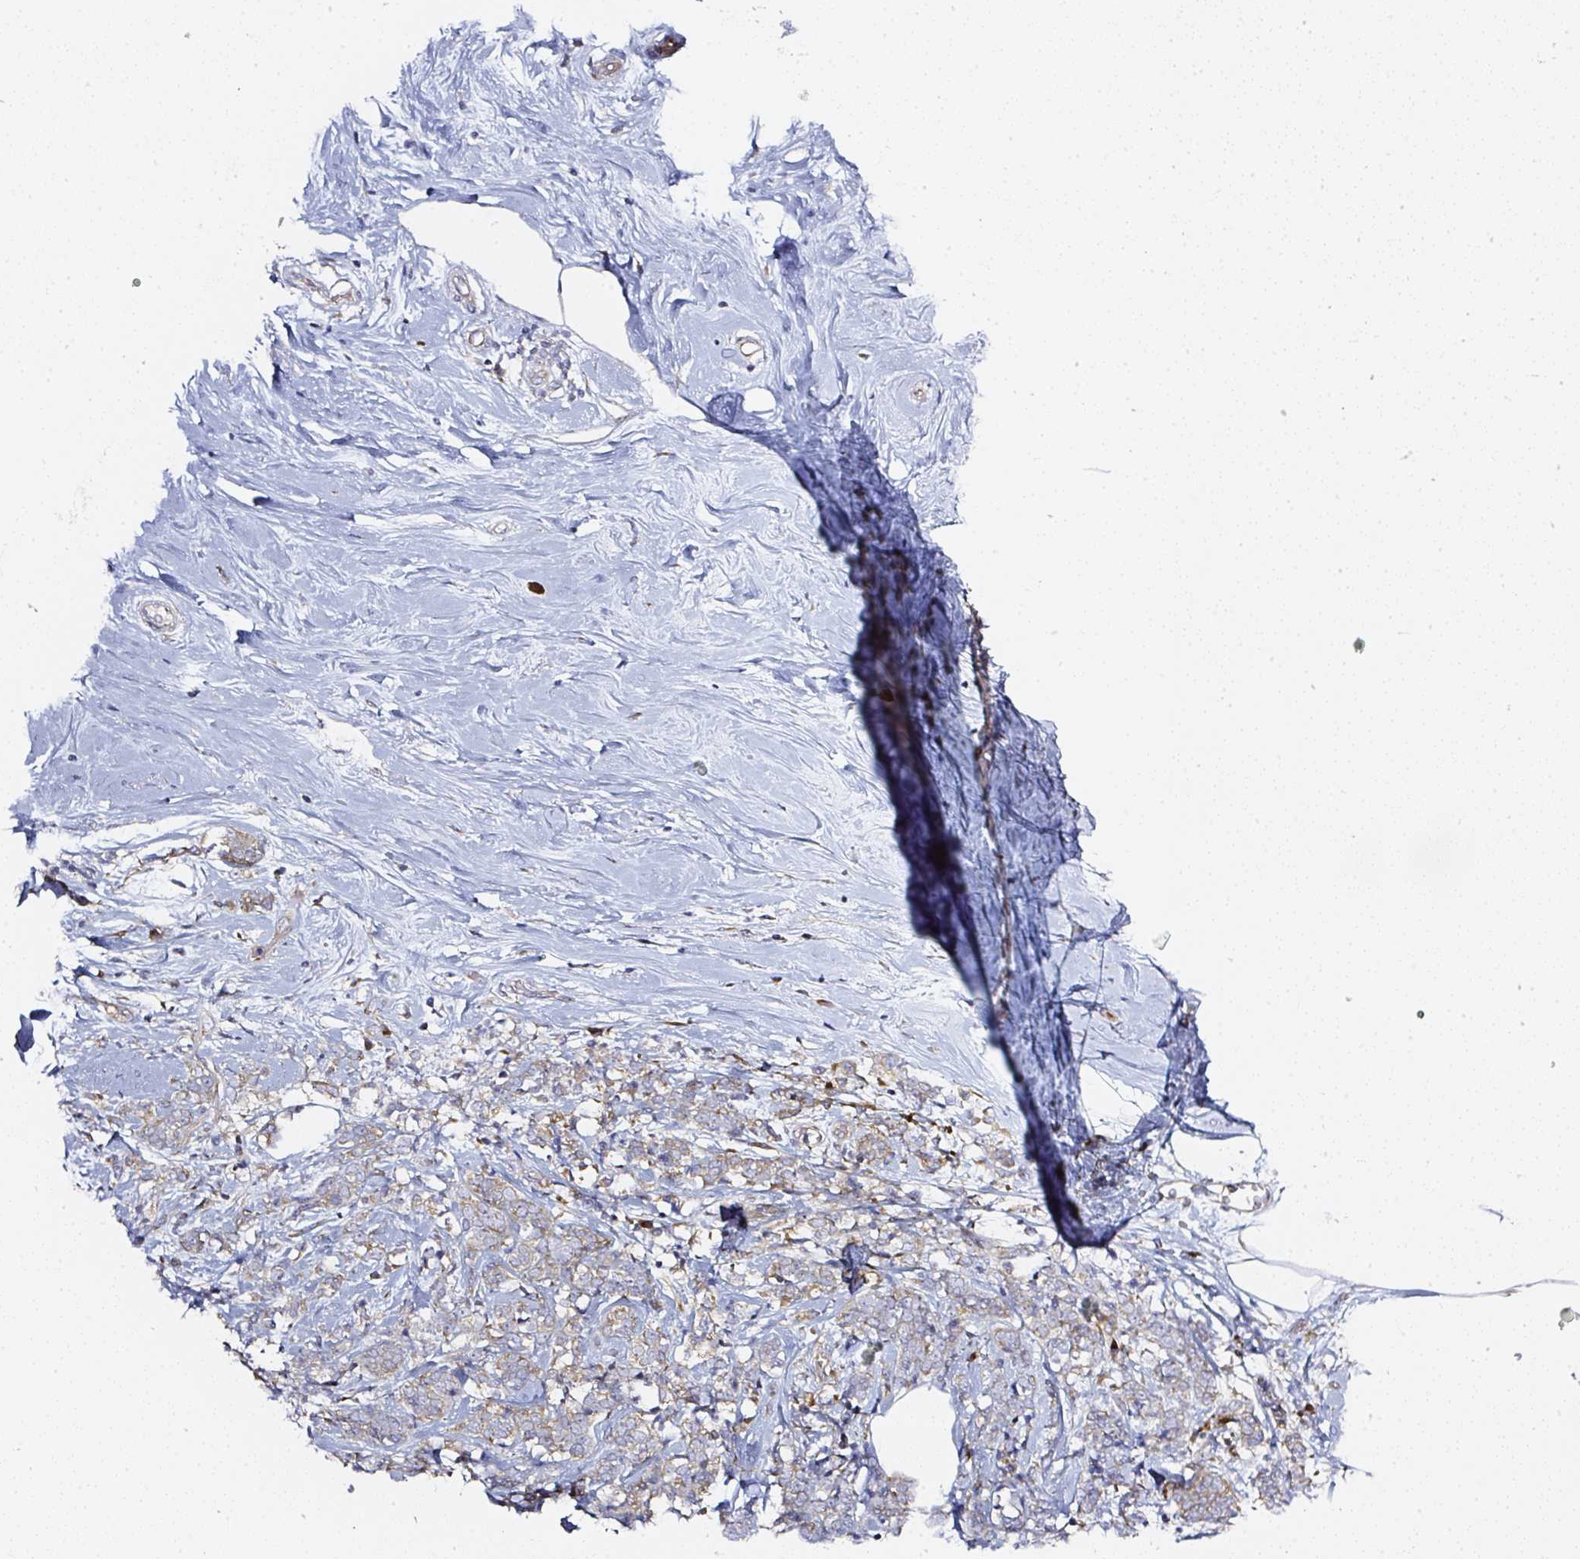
{"staining": {"intensity": "weak", "quantity": "25%-75%", "location": "cytoplasmic/membranous"}, "tissue": "breast cancer", "cell_type": "Tumor cells", "image_type": "cancer", "snomed": [{"axis": "morphology", "description": "Lobular carcinoma"}, {"axis": "topography", "description": "Breast"}], "caption": "IHC micrograph of breast lobular carcinoma stained for a protein (brown), which exhibits low levels of weak cytoplasmic/membranous expression in approximately 25%-75% of tumor cells.", "gene": "MLX", "patient": {"sex": "female", "age": 58}}